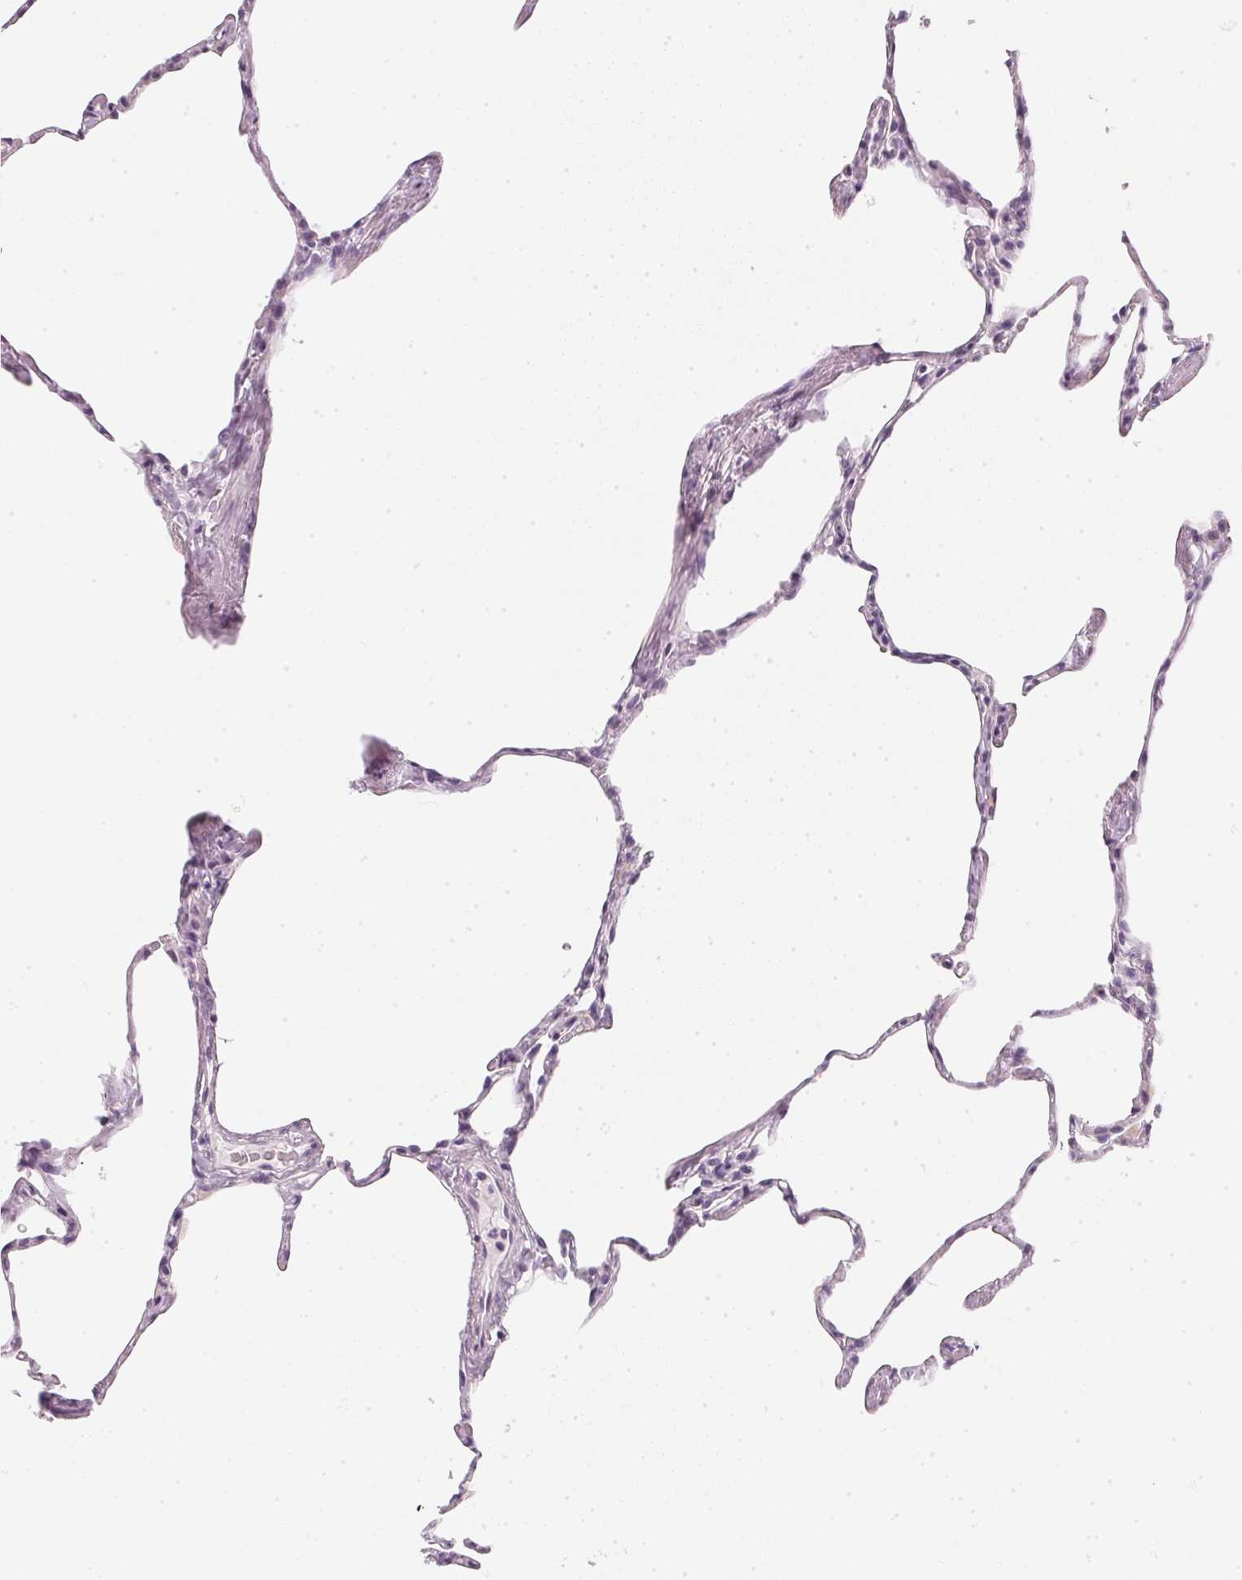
{"staining": {"intensity": "negative", "quantity": "none", "location": "none"}, "tissue": "lung", "cell_type": "Alveolar cells", "image_type": "normal", "snomed": [{"axis": "morphology", "description": "Normal tissue, NOS"}, {"axis": "topography", "description": "Lung"}], "caption": "A micrograph of lung stained for a protein displays no brown staining in alveolar cells. (DAB IHC, high magnification).", "gene": "CHST4", "patient": {"sex": "male", "age": 65}}